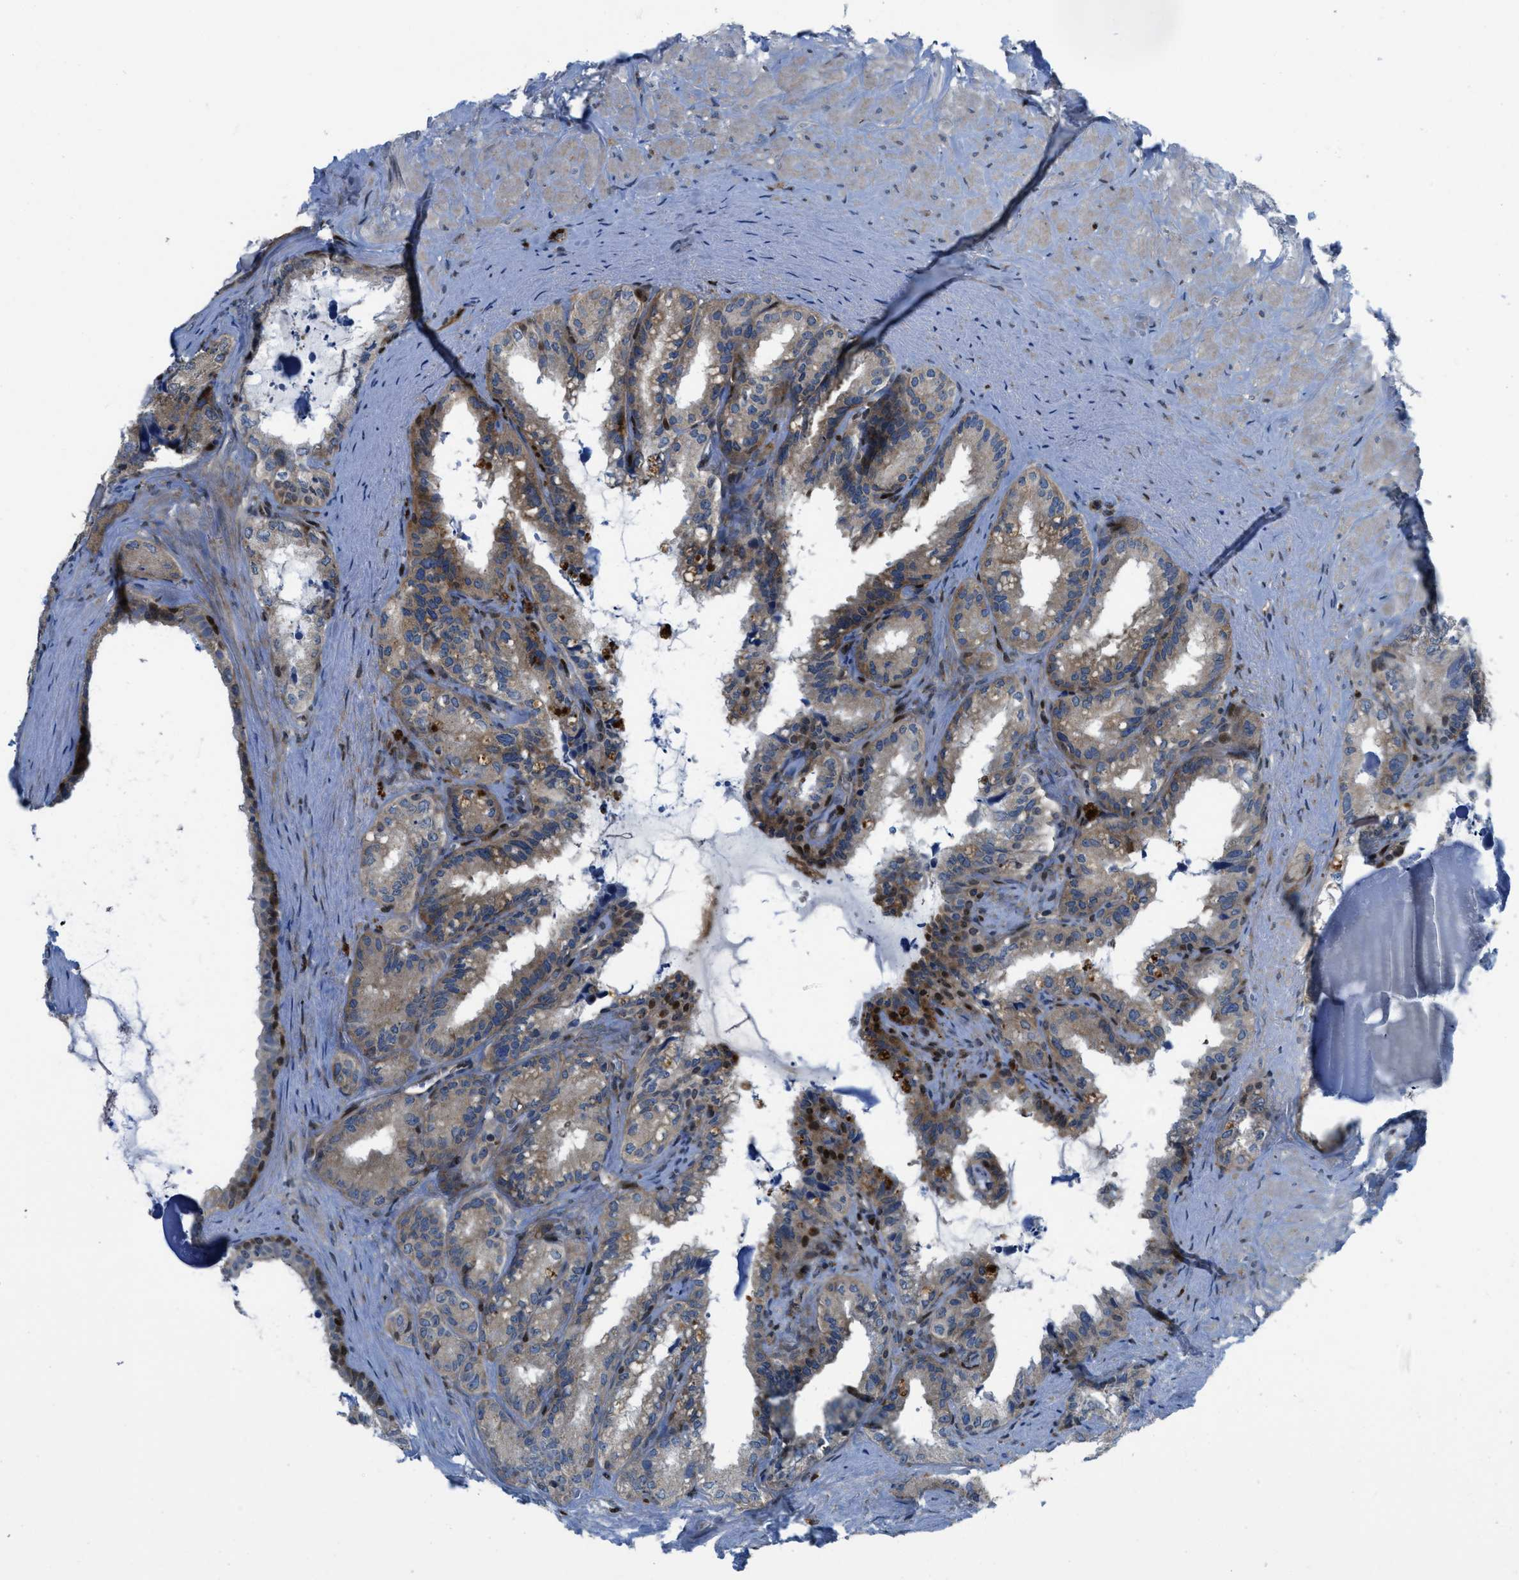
{"staining": {"intensity": "moderate", "quantity": ">75%", "location": "cytoplasmic/membranous,nuclear"}, "tissue": "seminal vesicle", "cell_type": "Glandular cells", "image_type": "normal", "snomed": [{"axis": "morphology", "description": "Normal tissue, NOS"}, {"axis": "topography", "description": "Seminal veicle"}], "caption": "Glandular cells display medium levels of moderate cytoplasmic/membranous,nuclear staining in approximately >75% of cells in benign seminal vesicle.", "gene": "PPP2CB", "patient": {"sex": "male", "age": 64}}